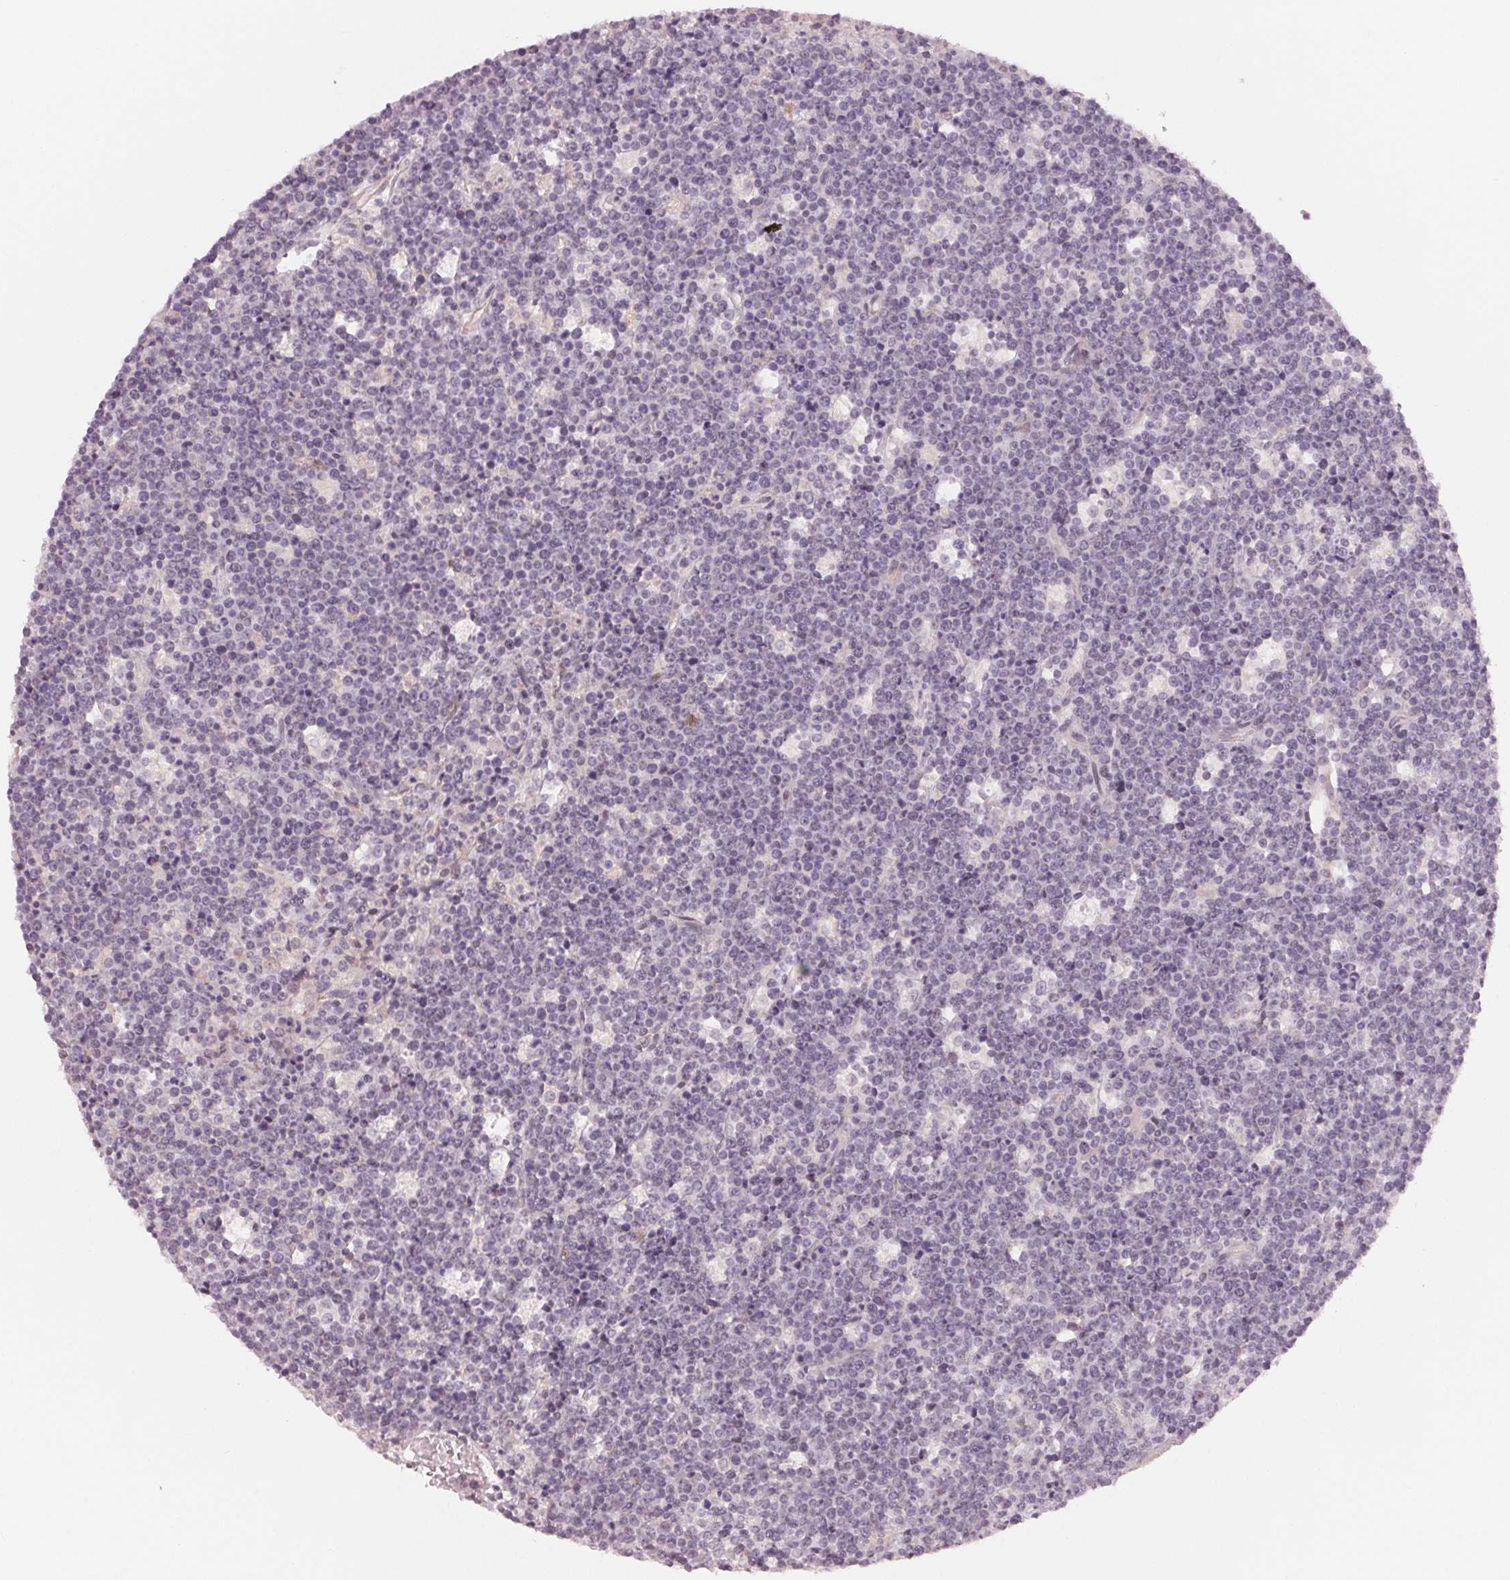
{"staining": {"intensity": "negative", "quantity": "none", "location": "none"}, "tissue": "lymphoma", "cell_type": "Tumor cells", "image_type": "cancer", "snomed": [{"axis": "morphology", "description": "Malignant lymphoma, non-Hodgkin's type, High grade"}, {"axis": "topography", "description": "Ovary"}], "caption": "Lymphoma stained for a protein using IHC demonstrates no positivity tumor cells.", "gene": "DENND2C", "patient": {"sex": "female", "age": 56}}